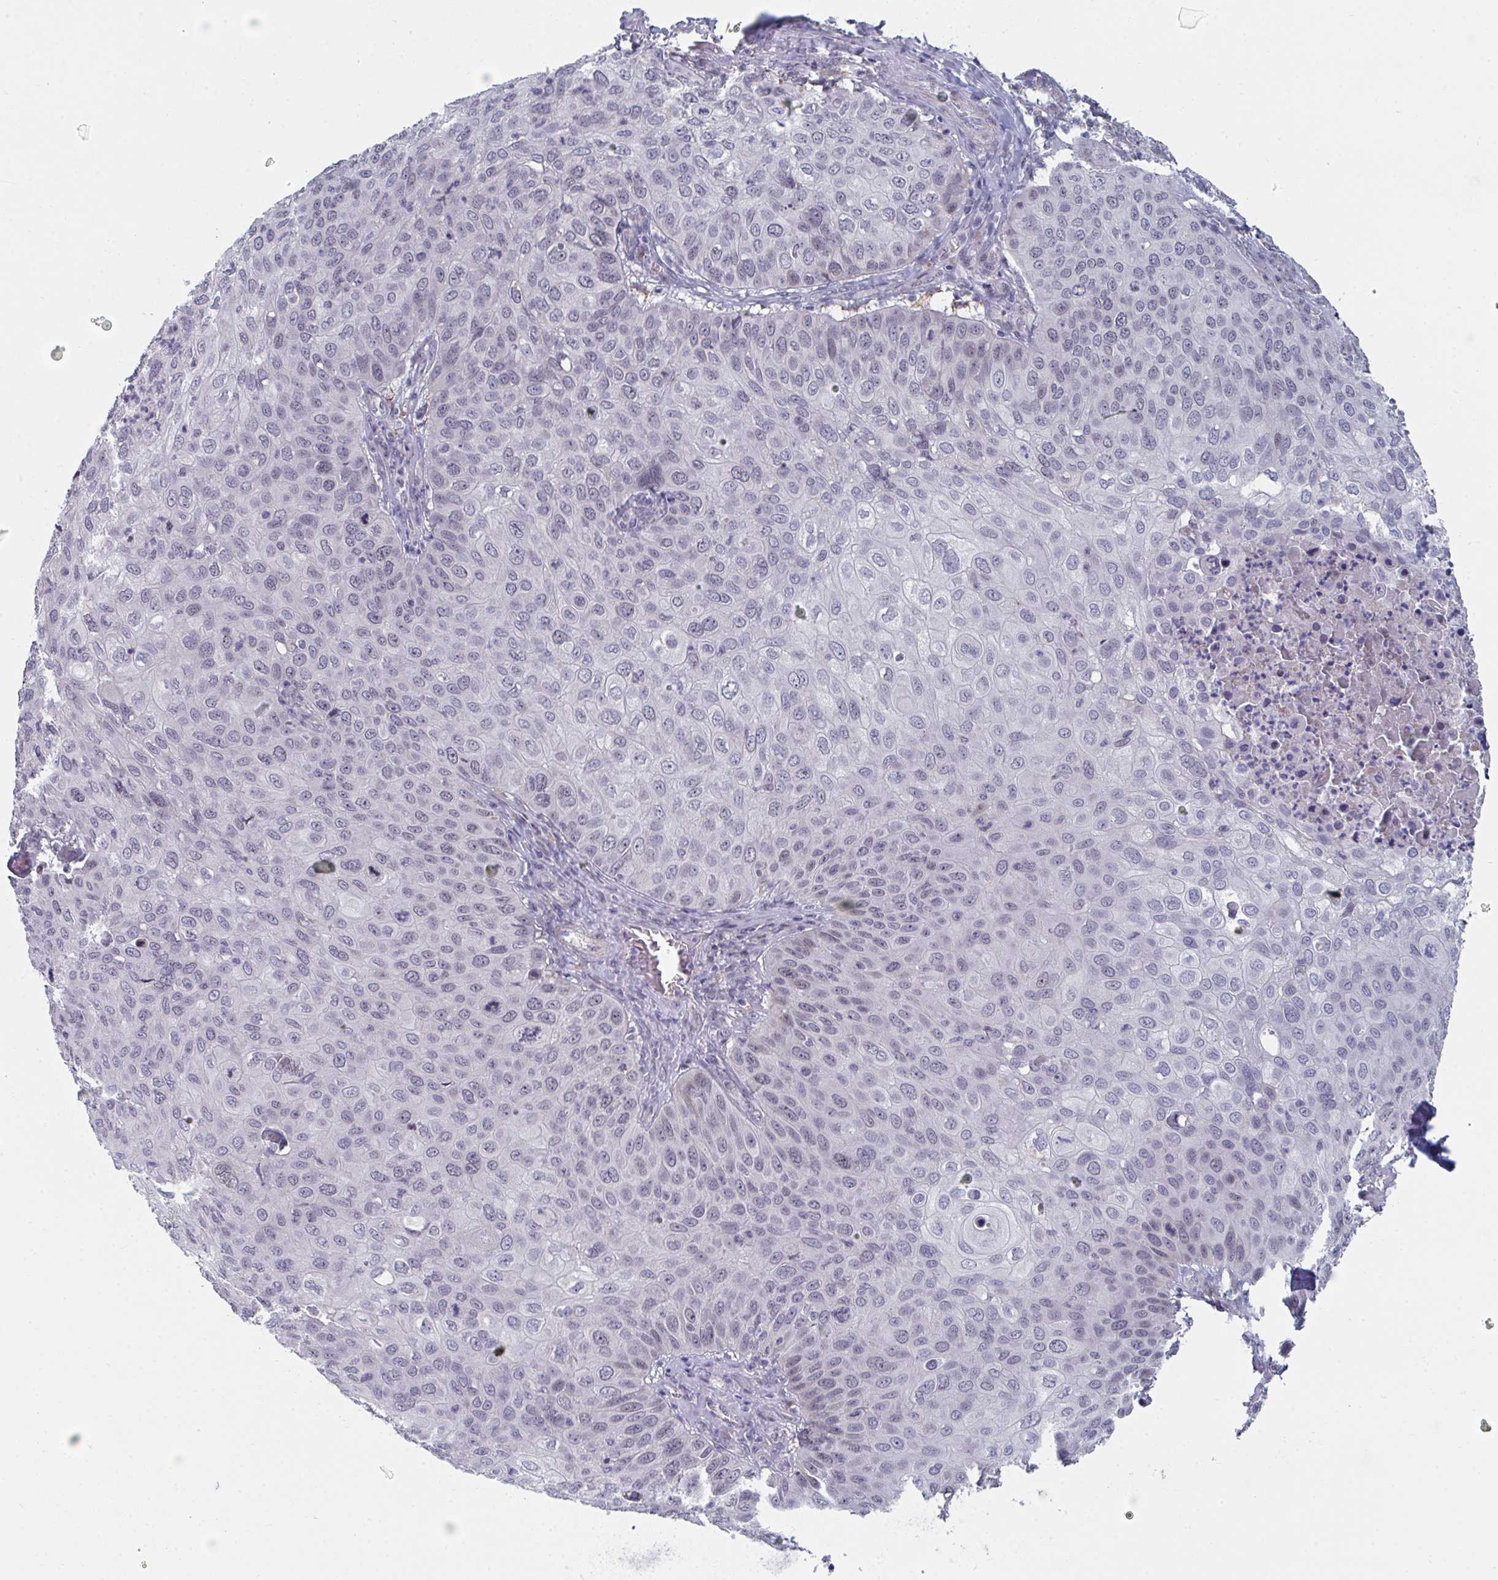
{"staining": {"intensity": "weak", "quantity": "<25%", "location": "nuclear"}, "tissue": "skin cancer", "cell_type": "Tumor cells", "image_type": "cancer", "snomed": [{"axis": "morphology", "description": "Squamous cell carcinoma, NOS"}, {"axis": "topography", "description": "Skin"}], "caption": "High power microscopy photomicrograph of an immunohistochemistry micrograph of squamous cell carcinoma (skin), revealing no significant expression in tumor cells. (DAB (3,3'-diaminobenzidine) immunohistochemistry visualized using brightfield microscopy, high magnification).", "gene": "CENPT", "patient": {"sex": "male", "age": 87}}